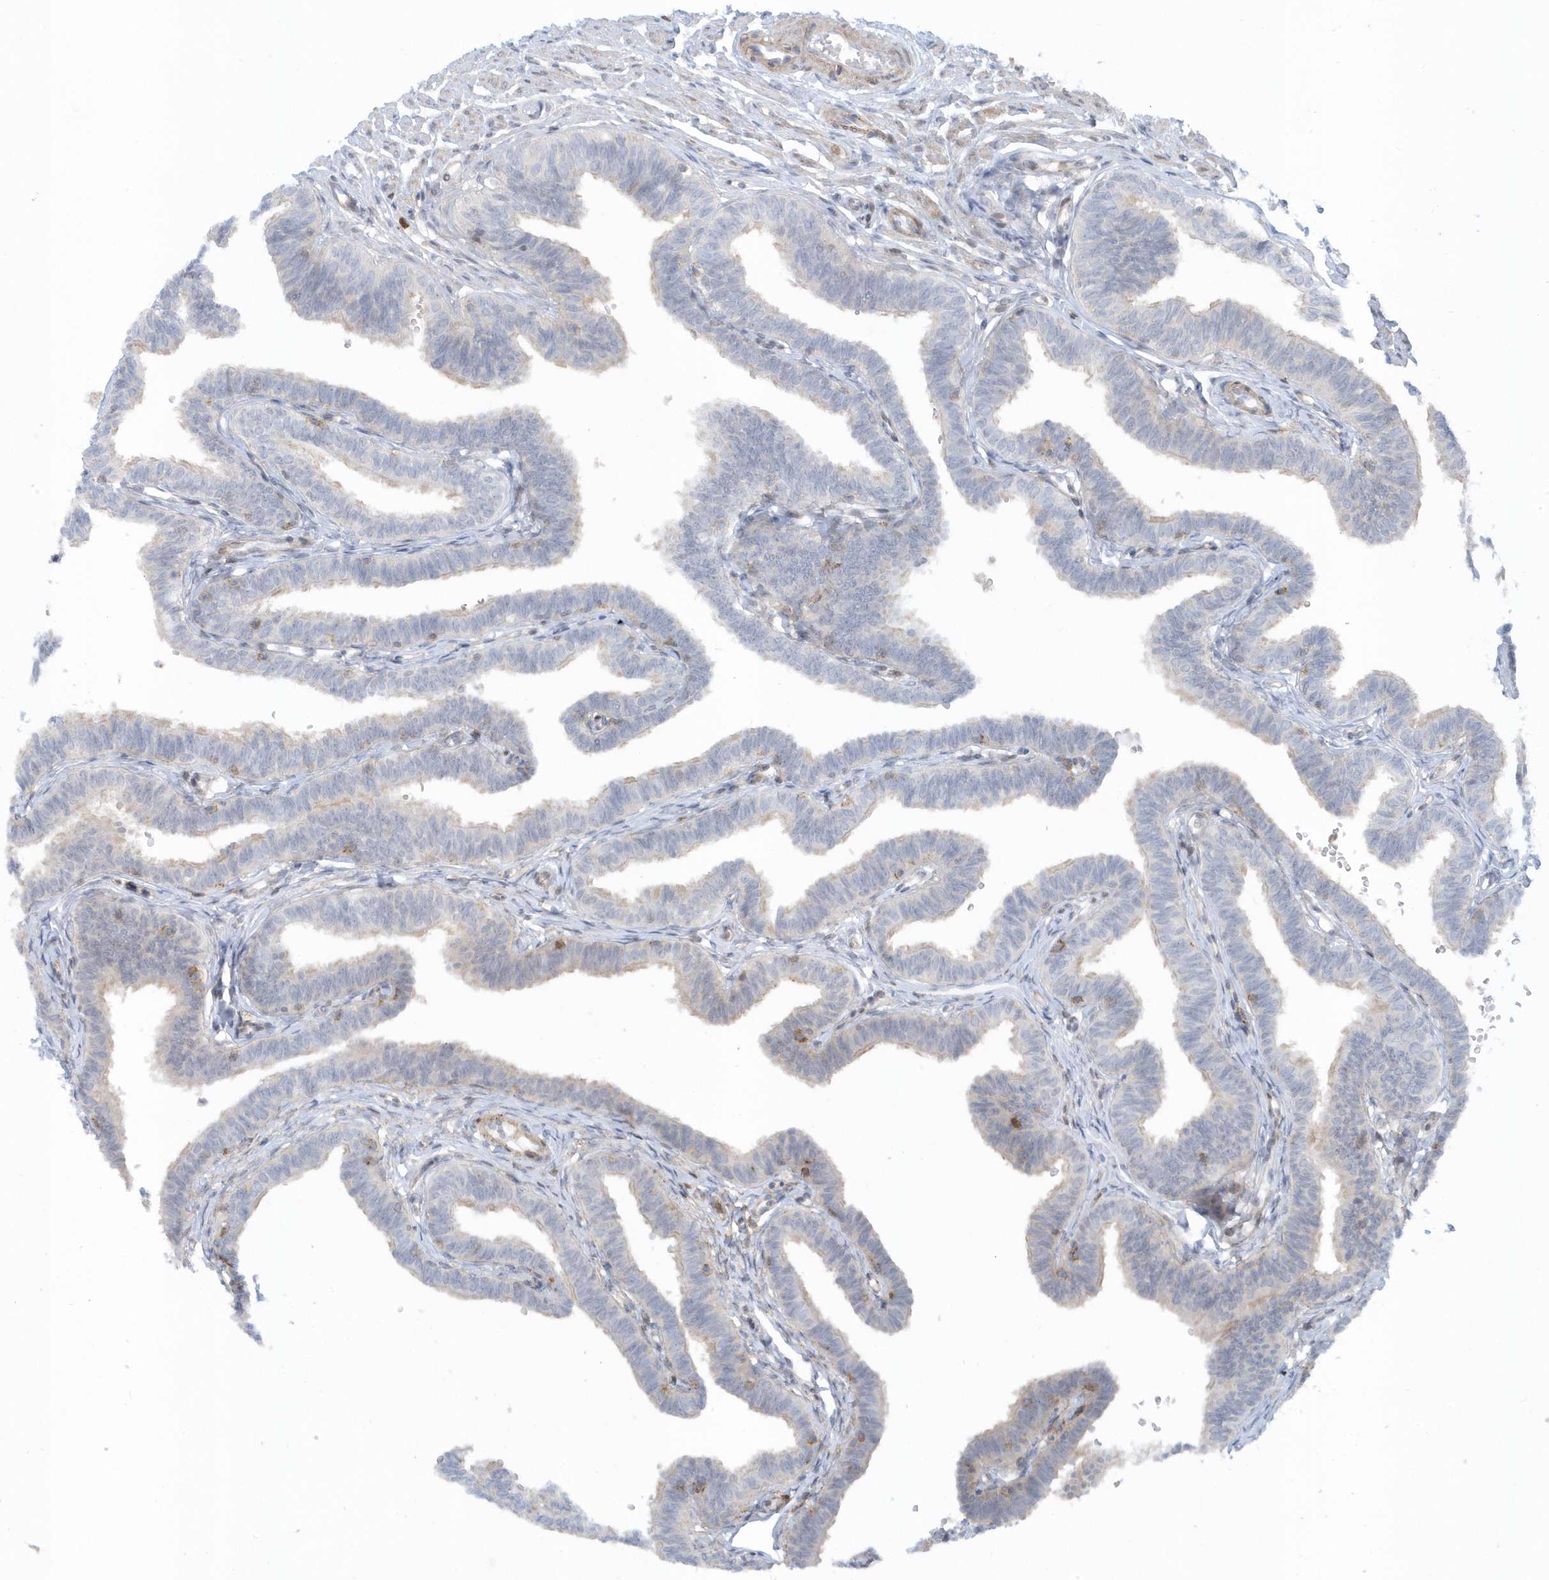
{"staining": {"intensity": "weak", "quantity": "<25%", "location": "cytoplasmic/membranous"}, "tissue": "fallopian tube", "cell_type": "Glandular cells", "image_type": "normal", "snomed": [{"axis": "morphology", "description": "Normal tissue, NOS"}, {"axis": "topography", "description": "Fallopian tube"}, {"axis": "topography", "description": "Ovary"}], "caption": "Immunohistochemical staining of benign fallopian tube displays no significant positivity in glandular cells.", "gene": "CACNB2", "patient": {"sex": "female", "age": 23}}